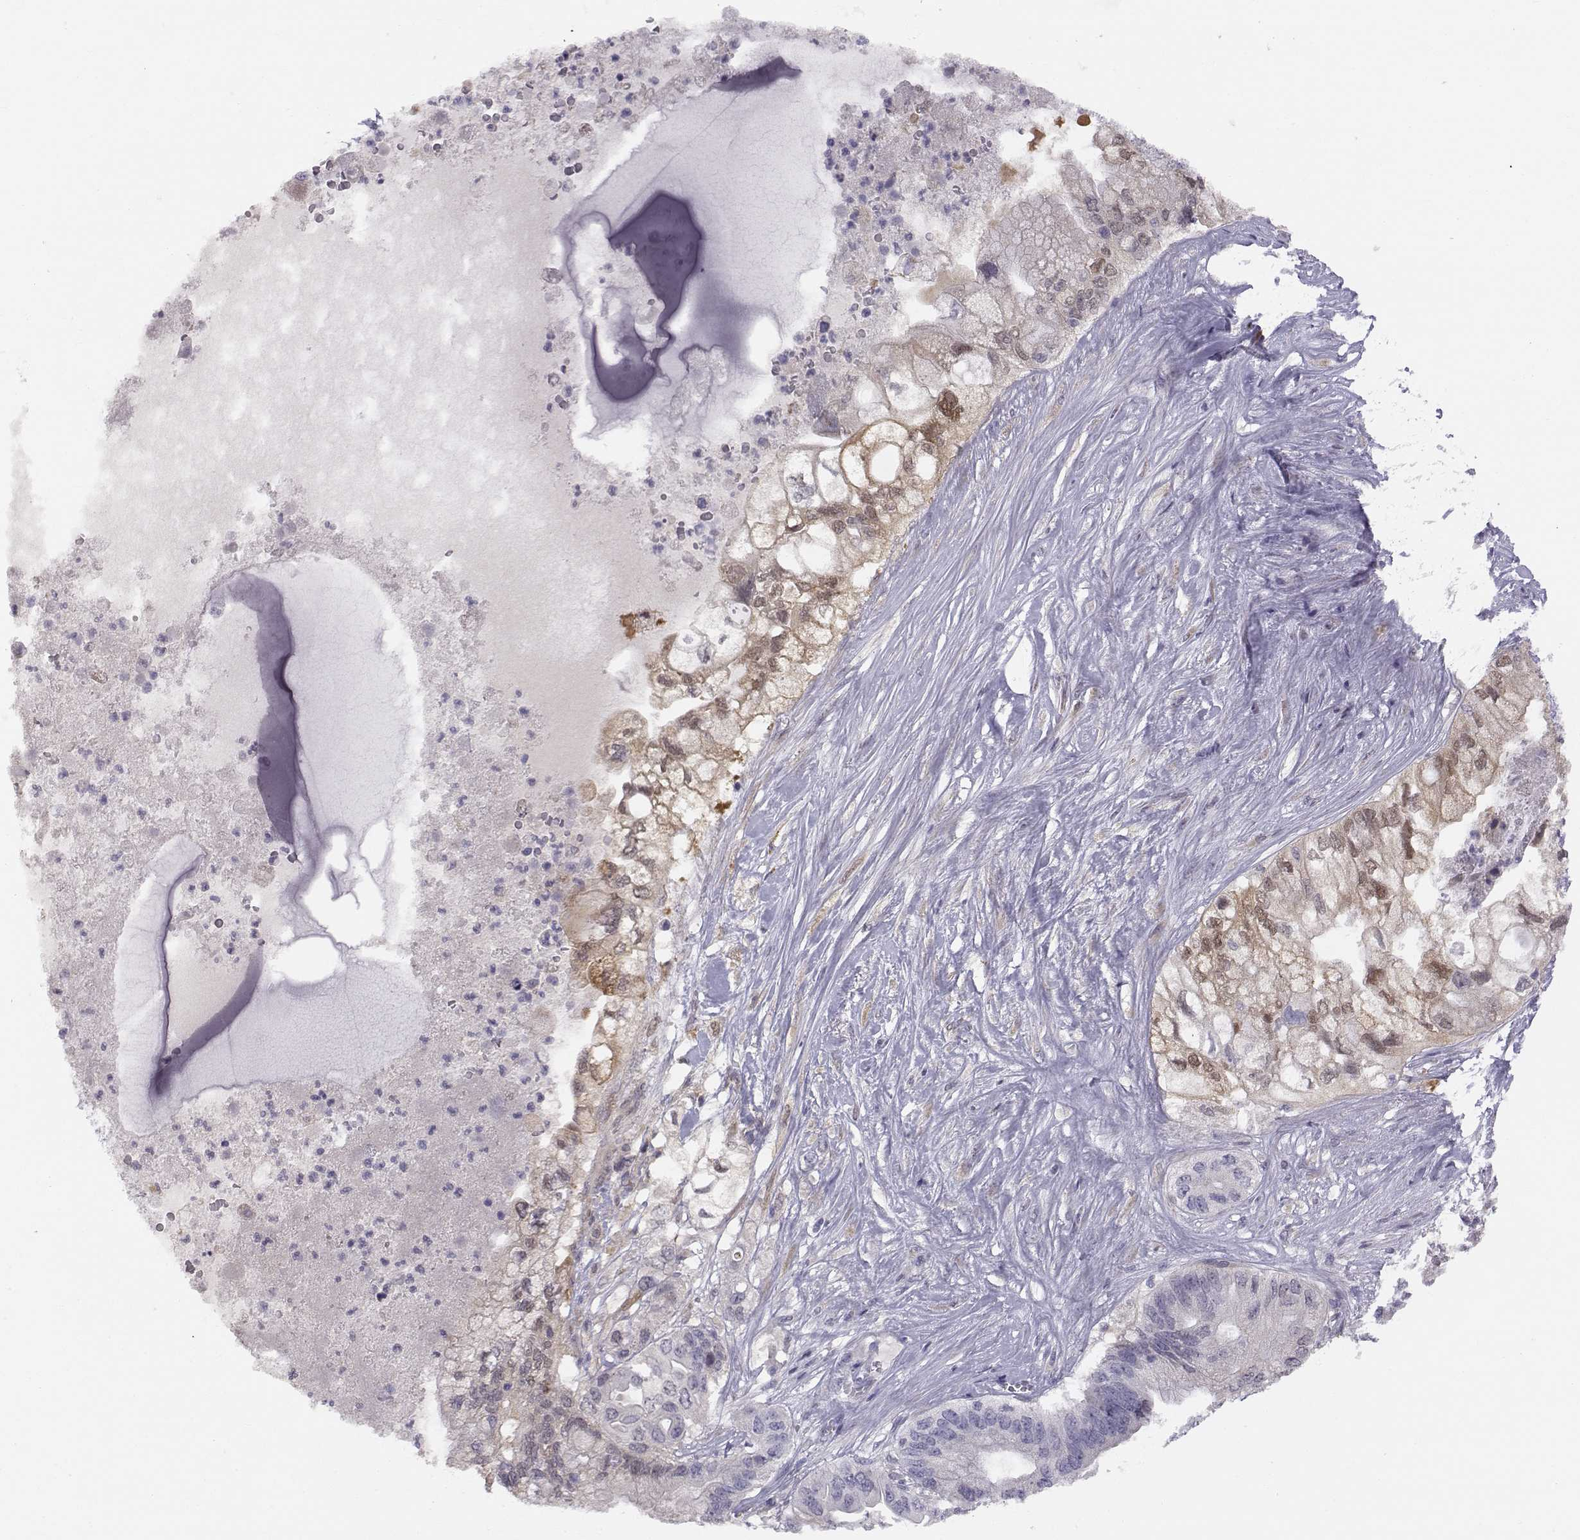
{"staining": {"intensity": "moderate", "quantity": "25%-75%", "location": "cytoplasmic/membranous"}, "tissue": "pancreatic cancer", "cell_type": "Tumor cells", "image_type": "cancer", "snomed": [{"axis": "morphology", "description": "Adenocarcinoma, NOS"}, {"axis": "topography", "description": "Pancreas"}], "caption": "Protein staining of pancreatic cancer (adenocarcinoma) tissue reveals moderate cytoplasmic/membranous staining in approximately 25%-75% of tumor cells.", "gene": "ACSL6", "patient": {"sex": "female", "age": 72}}